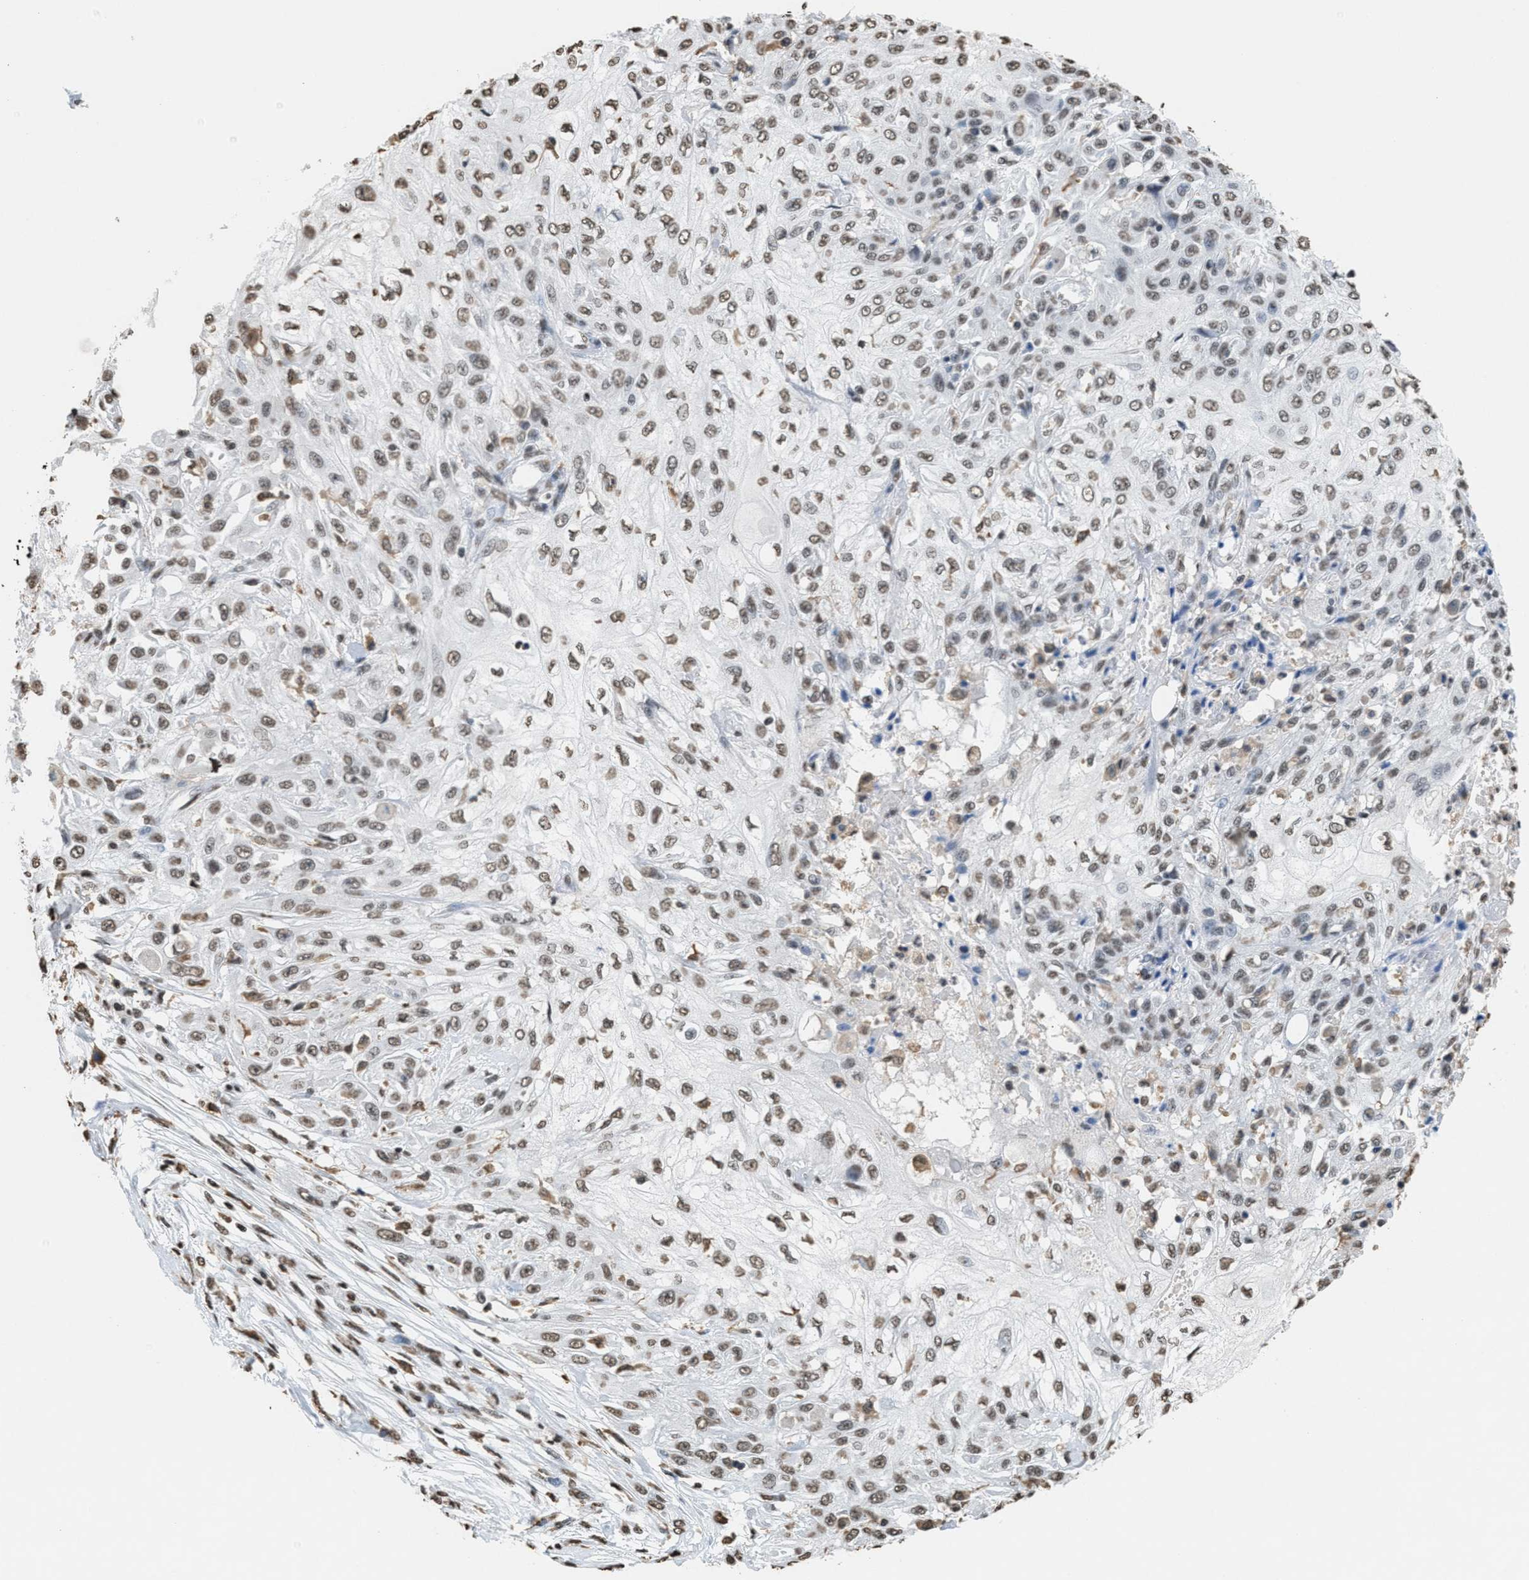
{"staining": {"intensity": "weak", "quantity": ">75%", "location": "nuclear"}, "tissue": "skin cancer", "cell_type": "Tumor cells", "image_type": "cancer", "snomed": [{"axis": "morphology", "description": "Squamous cell carcinoma, NOS"}, {"axis": "morphology", "description": "Squamous cell carcinoma, metastatic, NOS"}, {"axis": "topography", "description": "Skin"}, {"axis": "topography", "description": "Lymph node"}], "caption": "IHC micrograph of squamous cell carcinoma (skin) stained for a protein (brown), which displays low levels of weak nuclear staining in approximately >75% of tumor cells.", "gene": "NUP88", "patient": {"sex": "male", "age": 75}}